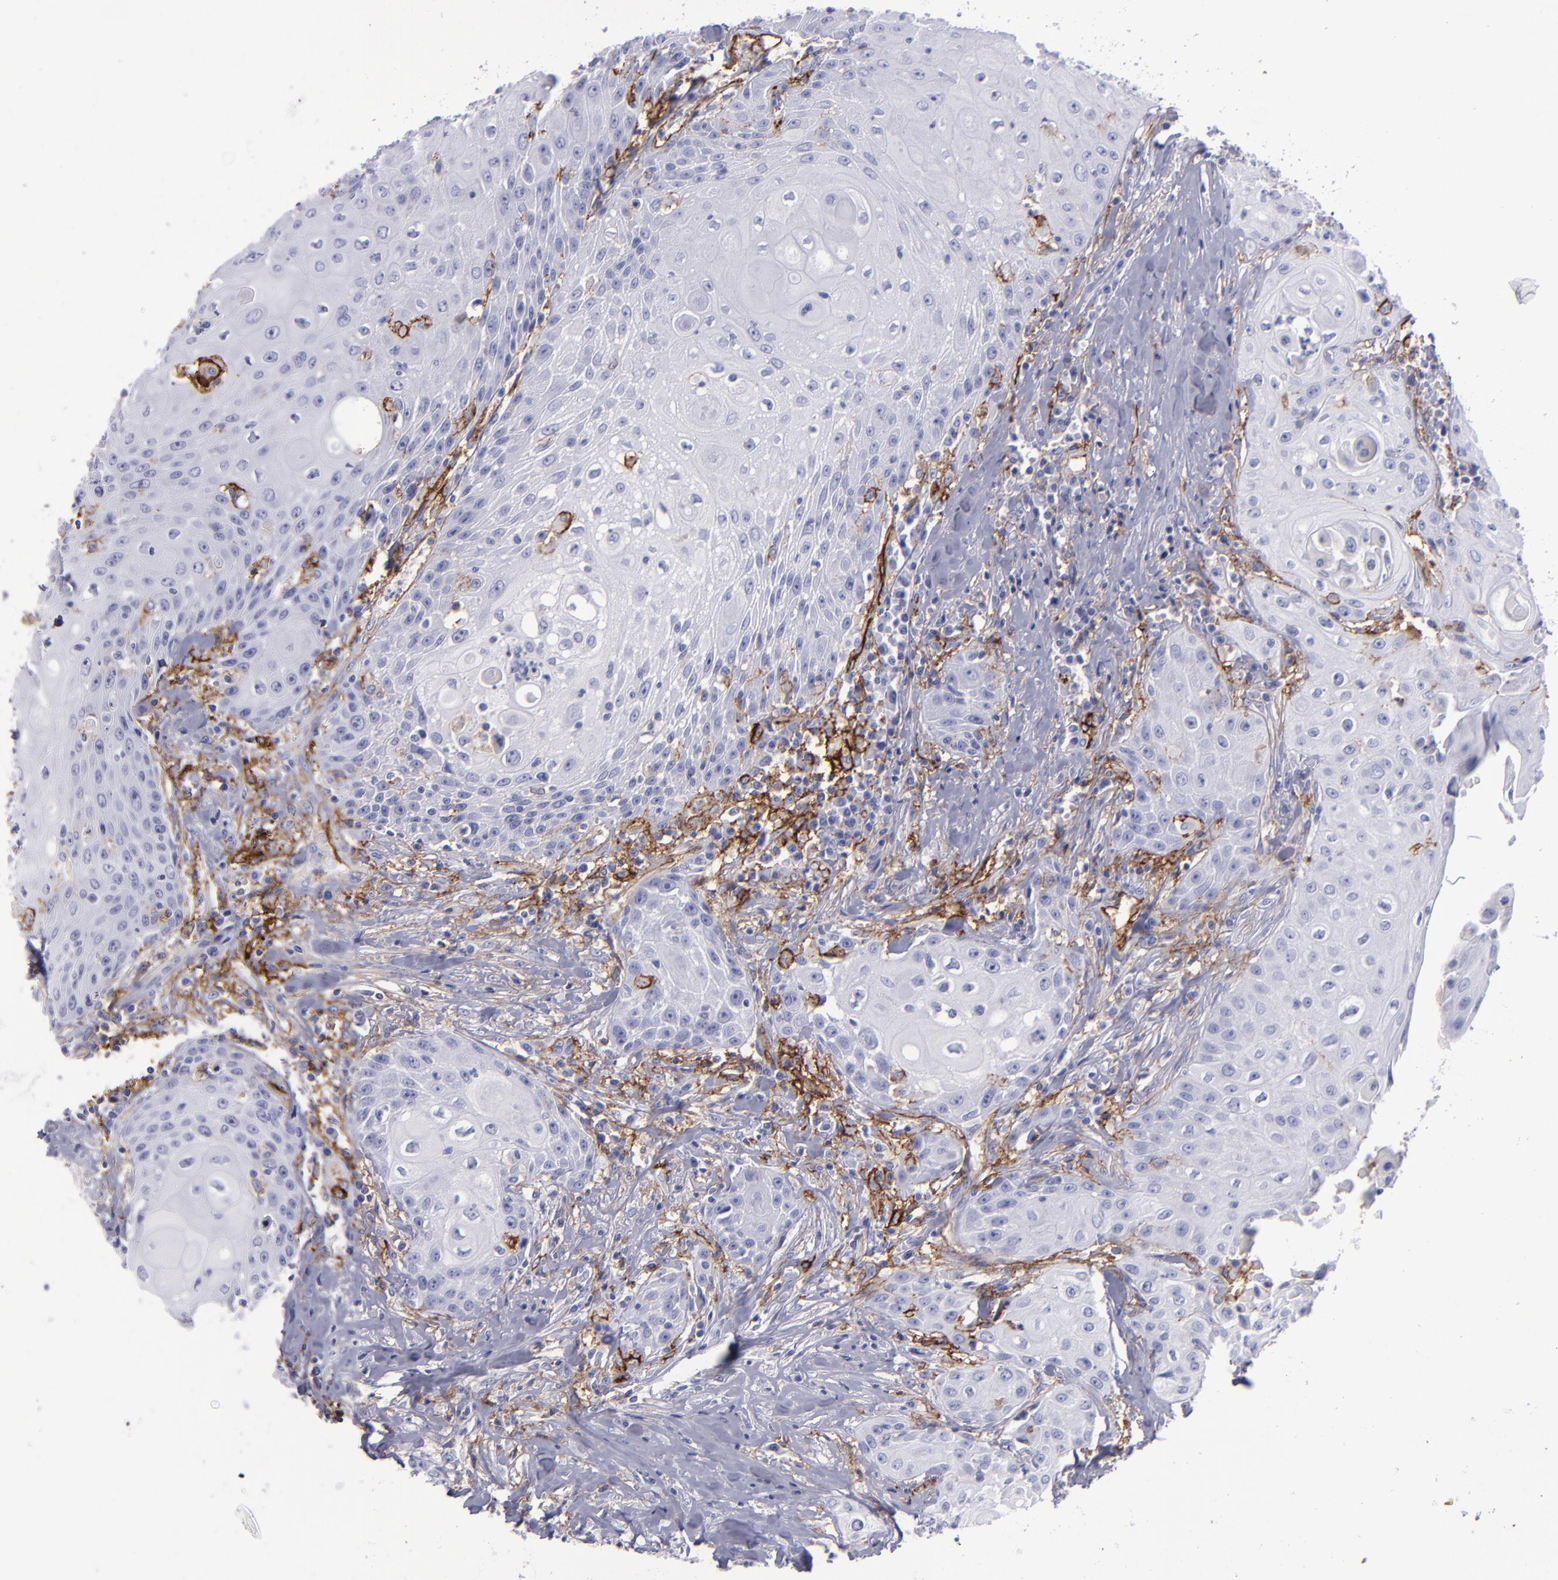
{"staining": {"intensity": "strong", "quantity": "<25%", "location": "cytoplasmic/membranous"}, "tissue": "head and neck cancer", "cell_type": "Tumor cells", "image_type": "cancer", "snomed": [{"axis": "morphology", "description": "Squamous cell carcinoma, NOS"}, {"axis": "topography", "description": "Oral tissue"}, {"axis": "topography", "description": "Head-Neck"}], "caption": "The histopathology image exhibits a brown stain indicating the presence of a protein in the cytoplasmic/membranous of tumor cells in head and neck squamous cell carcinoma.", "gene": "ACE", "patient": {"sex": "female", "age": 82}}